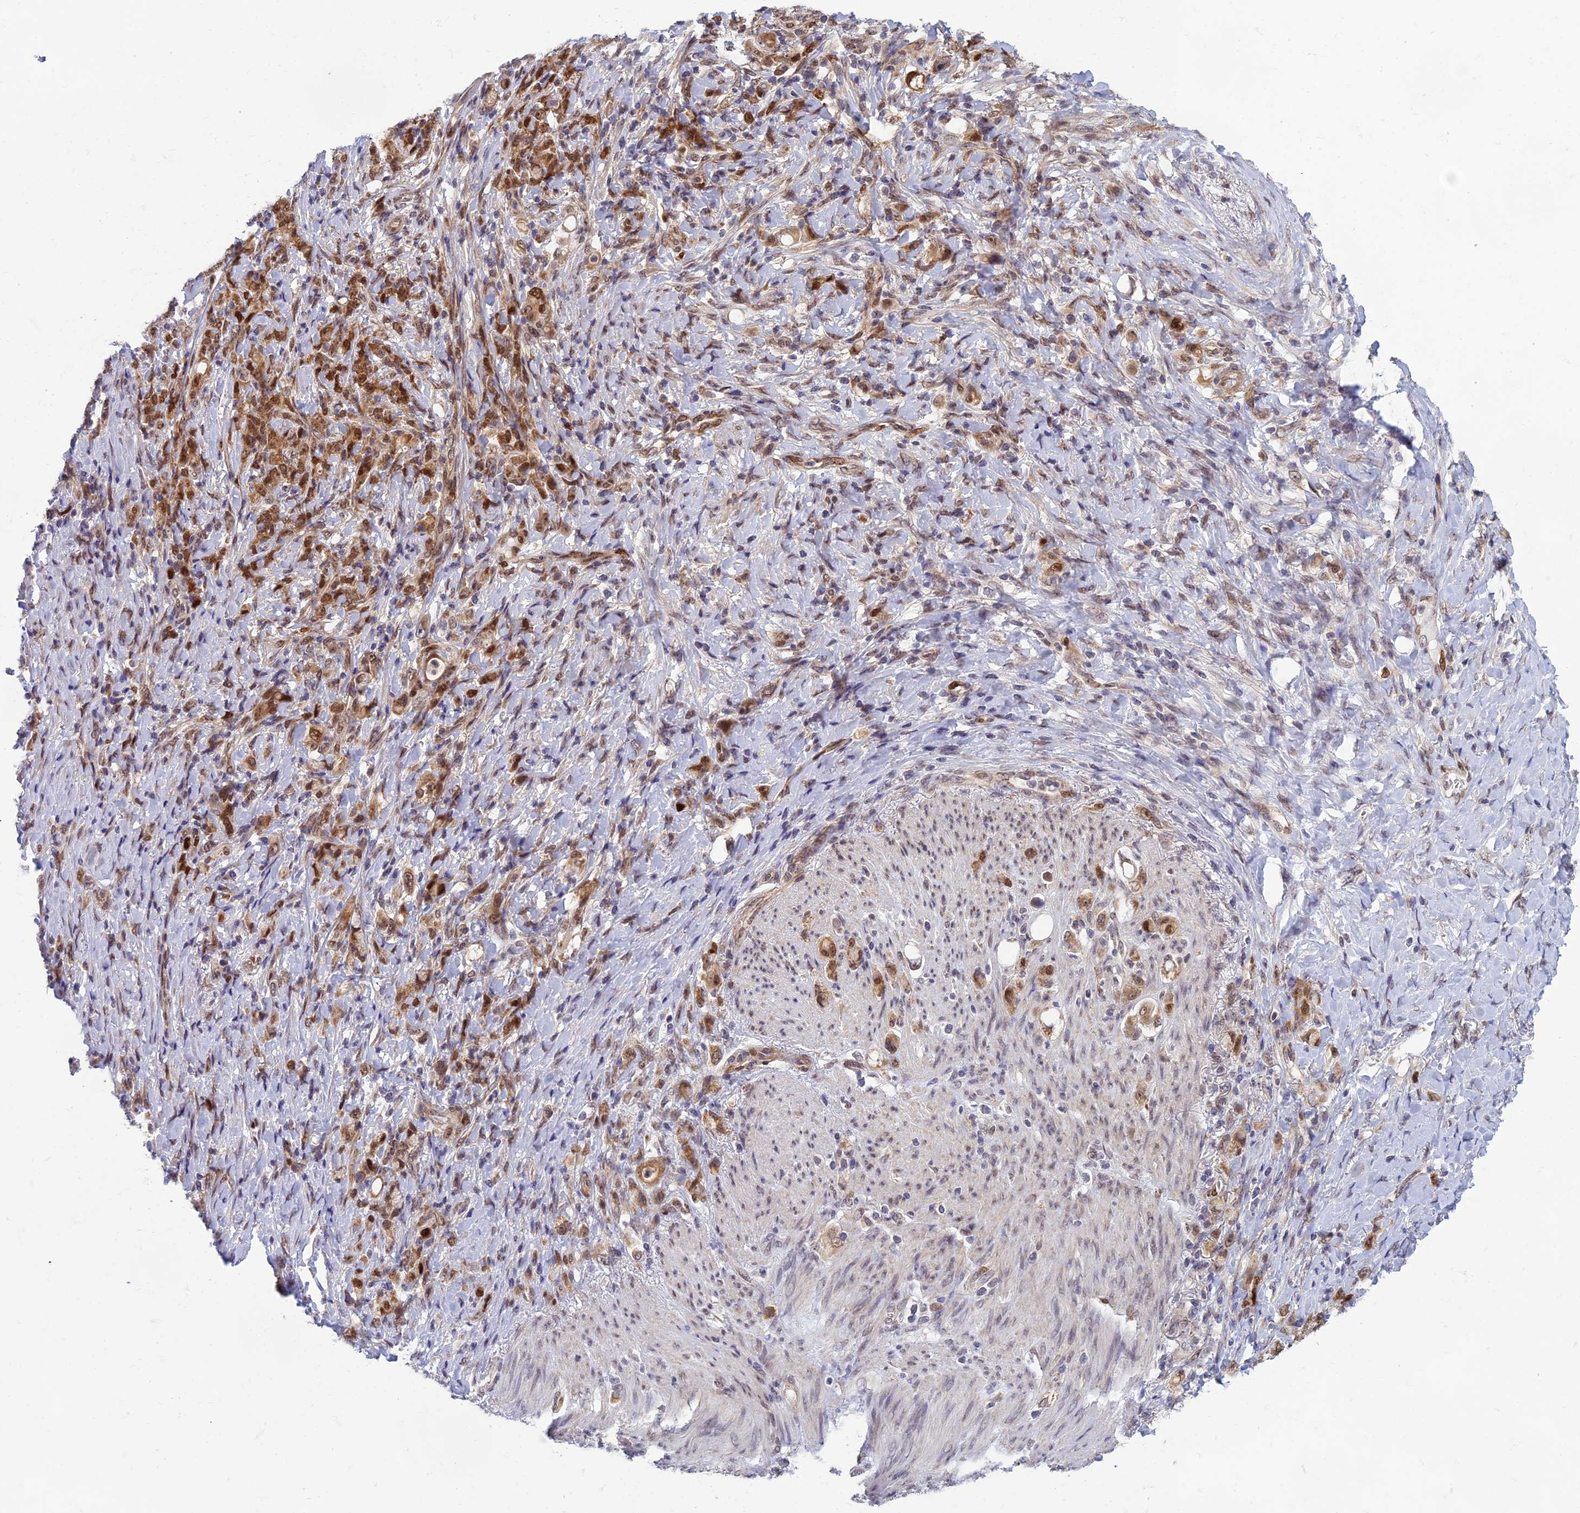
{"staining": {"intensity": "moderate", "quantity": ">75%", "location": "cytoplasmic/membranous,nuclear"}, "tissue": "stomach cancer", "cell_type": "Tumor cells", "image_type": "cancer", "snomed": [{"axis": "morphology", "description": "Normal tissue, NOS"}, {"axis": "morphology", "description": "Adenocarcinoma, NOS"}, {"axis": "topography", "description": "Stomach"}], "caption": "A high-resolution image shows immunohistochemistry (IHC) staining of stomach cancer, which demonstrates moderate cytoplasmic/membranous and nuclear positivity in about >75% of tumor cells.", "gene": "EARS2", "patient": {"sex": "female", "age": 79}}